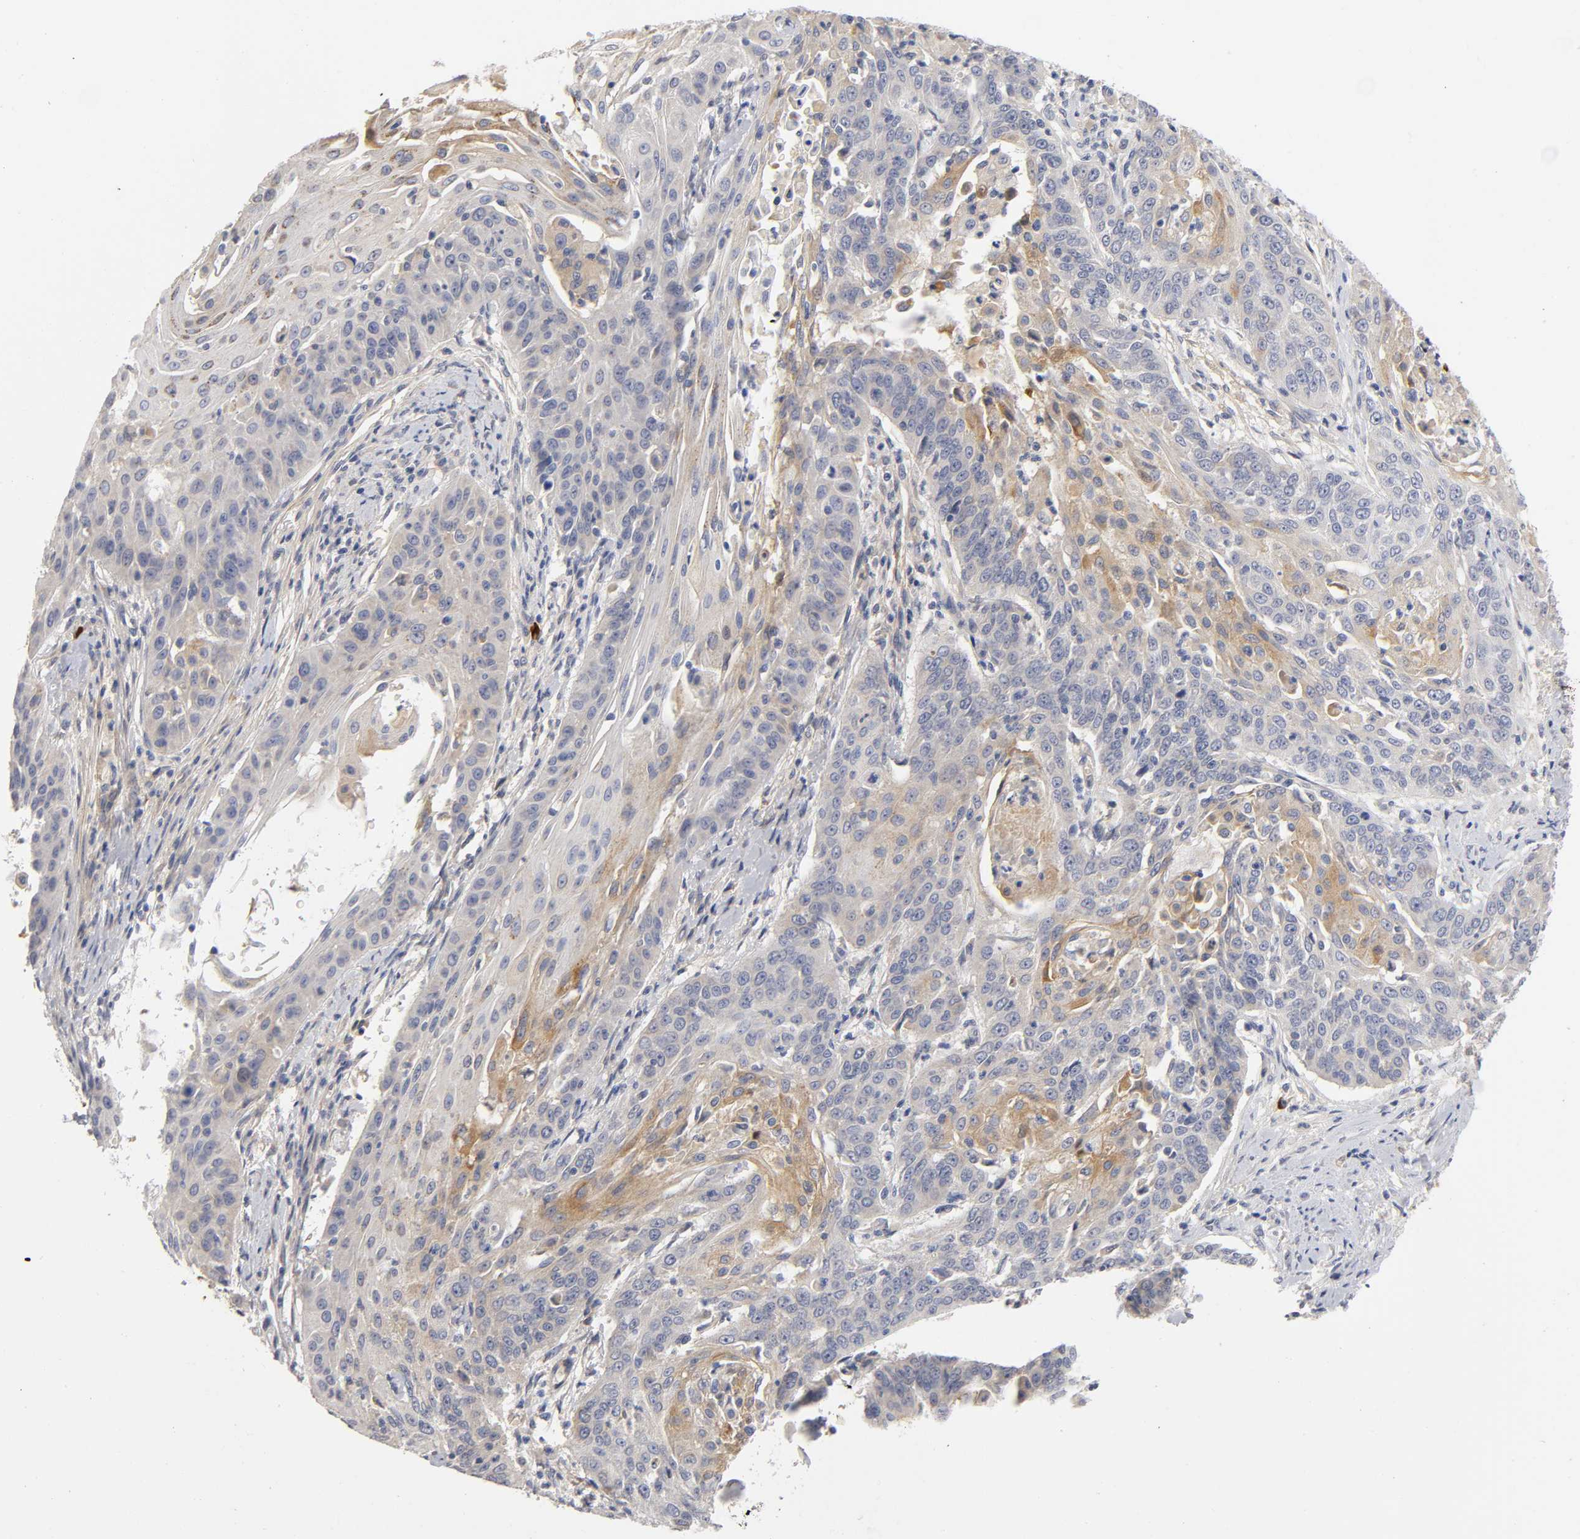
{"staining": {"intensity": "moderate", "quantity": "25%-75%", "location": "cytoplasmic/membranous"}, "tissue": "cervical cancer", "cell_type": "Tumor cells", "image_type": "cancer", "snomed": [{"axis": "morphology", "description": "Squamous cell carcinoma, NOS"}, {"axis": "topography", "description": "Cervix"}], "caption": "Immunohistochemical staining of cervical squamous cell carcinoma displays medium levels of moderate cytoplasmic/membranous protein expression in about 25%-75% of tumor cells.", "gene": "NOVA1", "patient": {"sex": "female", "age": 33}}